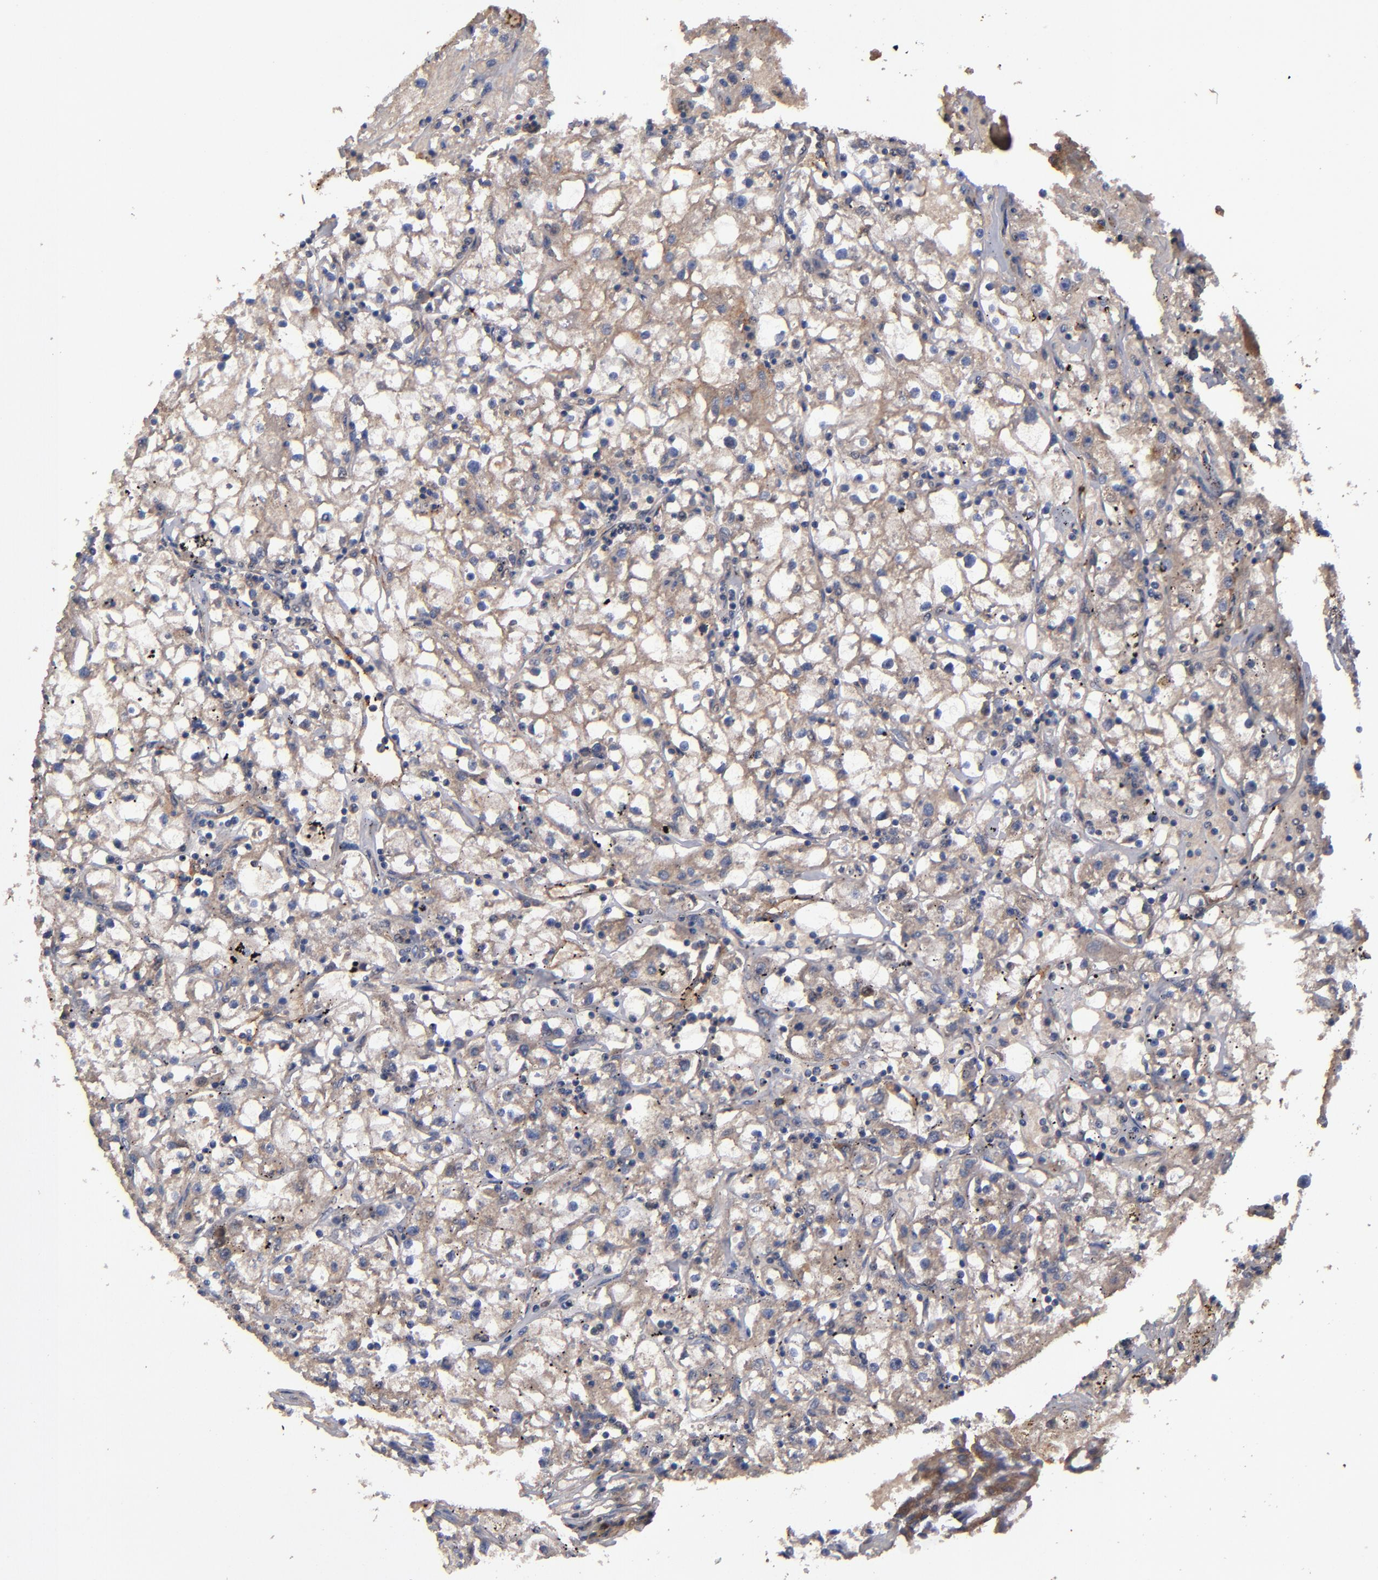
{"staining": {"intensity": "weak", "quantity": ">75%", "location": "cytoplasmic/membranous"}, "tissue": "renal cancer", "cell_type": "Tumor cells", "image_type": "cancer", "snomed": [{"axis": "morphology", "description": "Adenocarcinoma, NOS"}, {"axis": "topography", "description": "Kidney"}], "caption": "Brown immunohistochemical staining in adenocarcinoma (renal) shows weak cytoplasmic/membranous expression in approximately >75% of tumor cells.", "gene": "BDKRB1", "patient": {"sex": "male", "age": 56}}